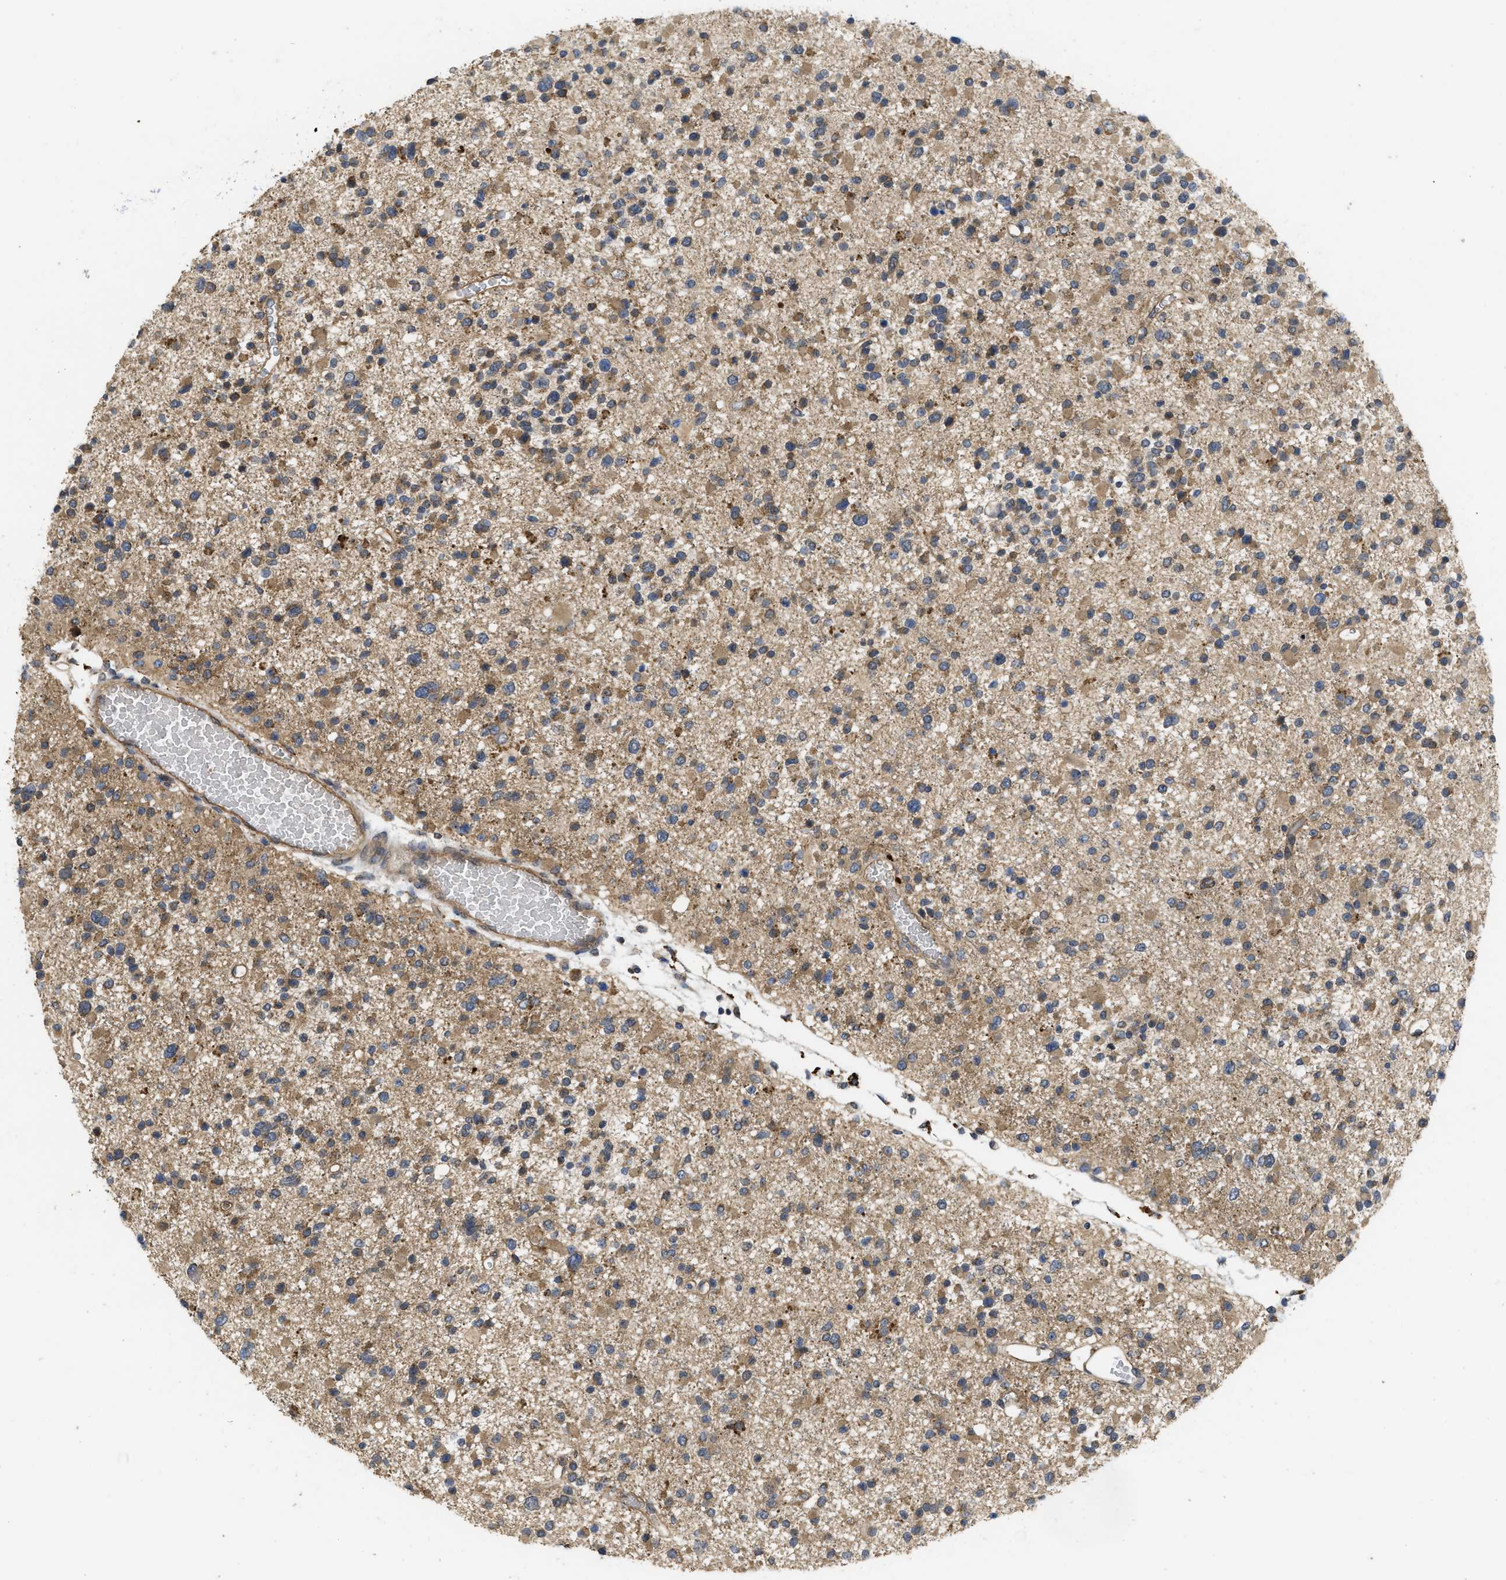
{"staining": {"intensity": "moderate", "quantity": ">75%", "location": "cytoplasmic/membranous"}, "tissue": "glioma", "cell_type": "Tumor cells", "image_type": "cancer", "snomed": [{"axis": "morphology", "description": "Glioma, malignant, Low grade"}, {"axis": "topography", "description": "Brain"}], "caption": "A brown stain labels moderate cytoplasmic/membranous positivity of a protein in low-grade glioma (malignant) tumor cells.", "gene": "FZD6", "patient": {"sex": "female", "age": 22}}